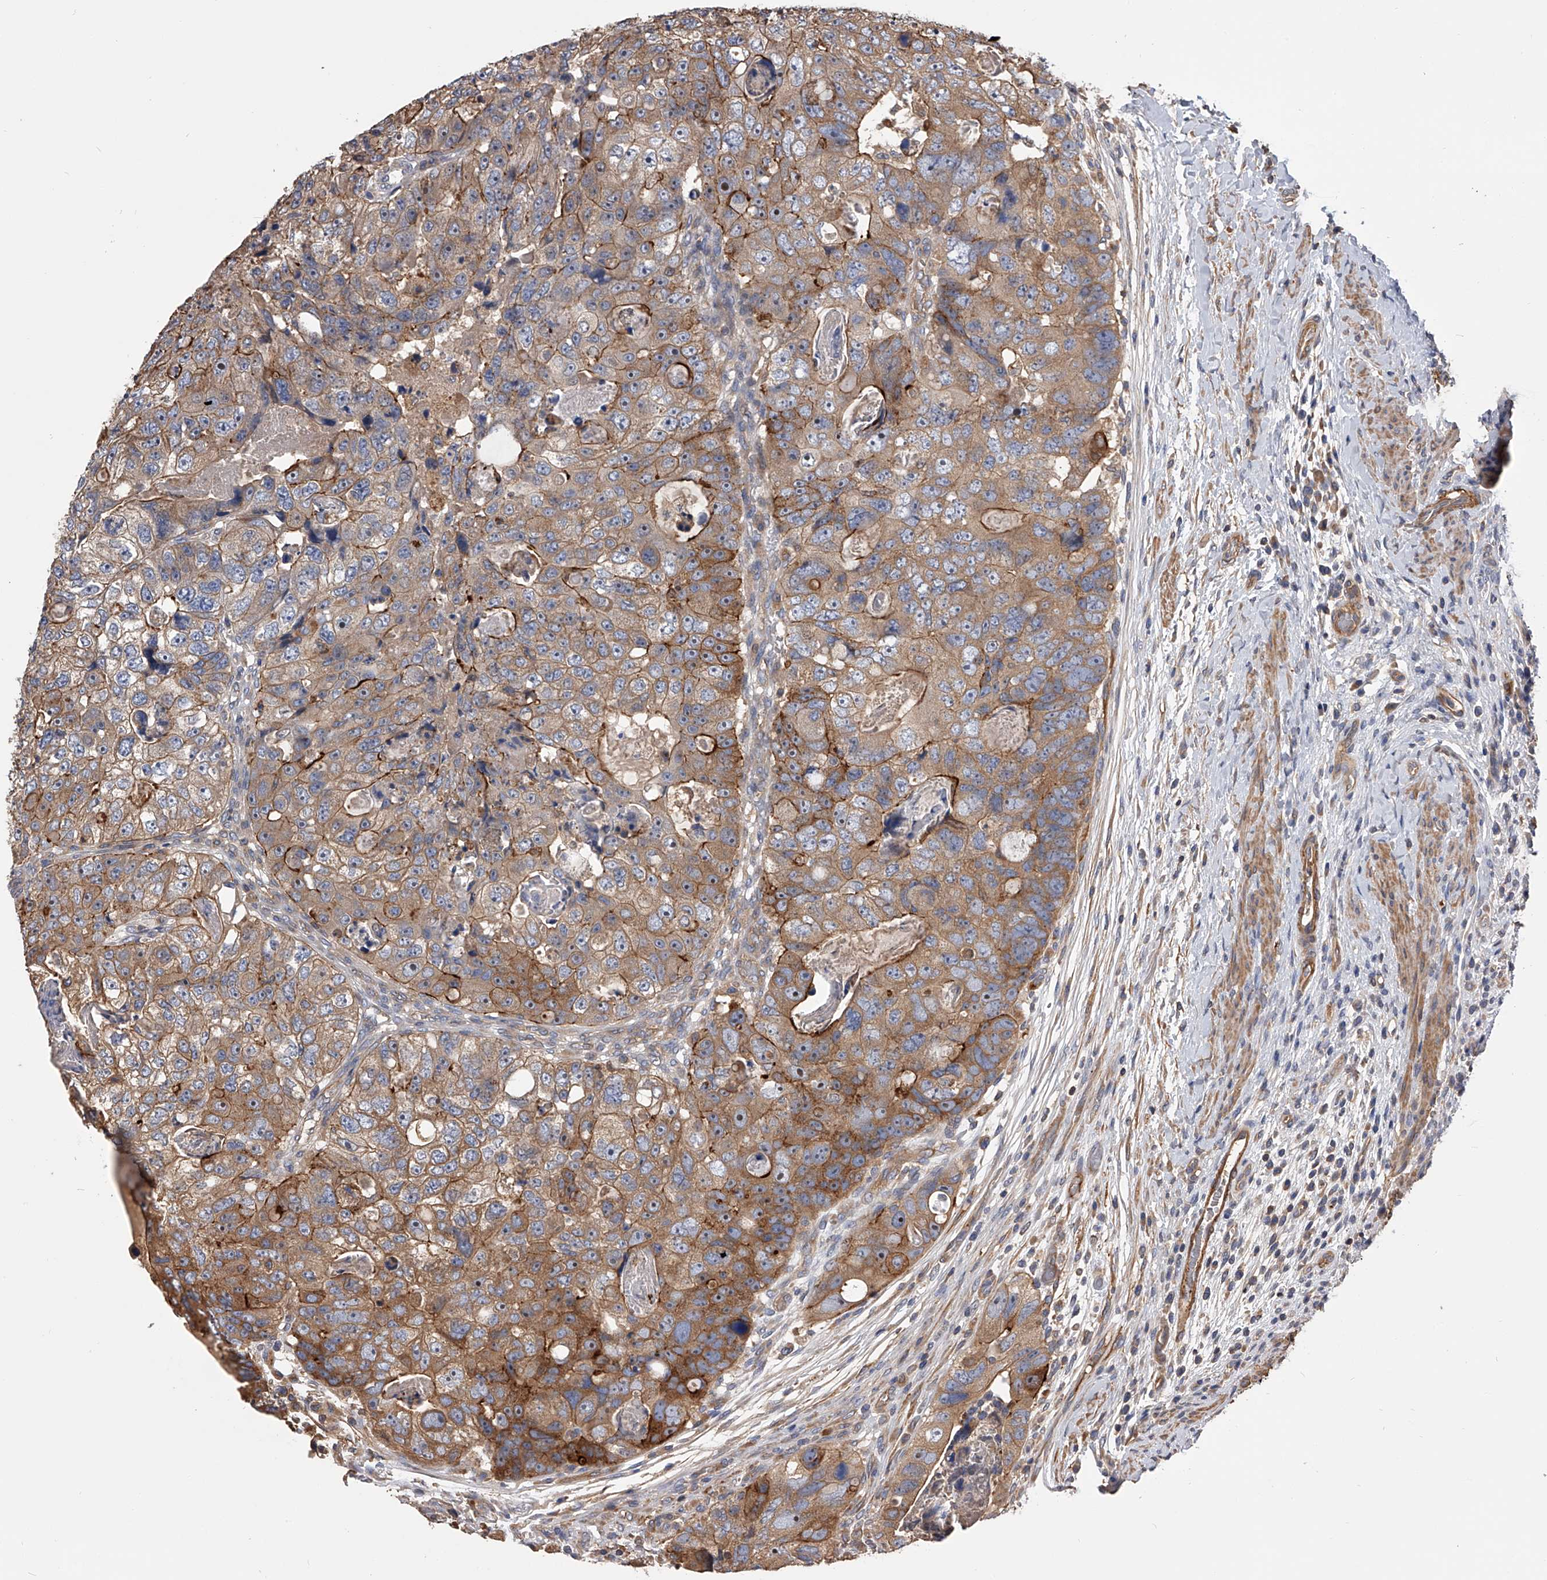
{"staining": {"intensity": "moderate", "quantity": ">75%", "location": "cytoplasmic/membranous"}, "tissue": "colorectal cancer", "cell_type": "Tumor cells", "image_type": "cancer", "snomed": [{"axis": "morphology", "description": "Adenocarcinoma, NOS"}, {"axis": "topography", "description": "Rectum"}], "caption": "Immunohistochemistry histopathology image of neoplastic tissue: colorectal cancer (adenocarcinoma) stained using IHC exhibits medium levels of moderate protein expression localized specifically in the cytoplasmic/membranous of tumor cells, appearing as a cytoplasmic/membranous brown color.", "gene": "CUL7", "patient": {"sex": "male", "age": 59}}